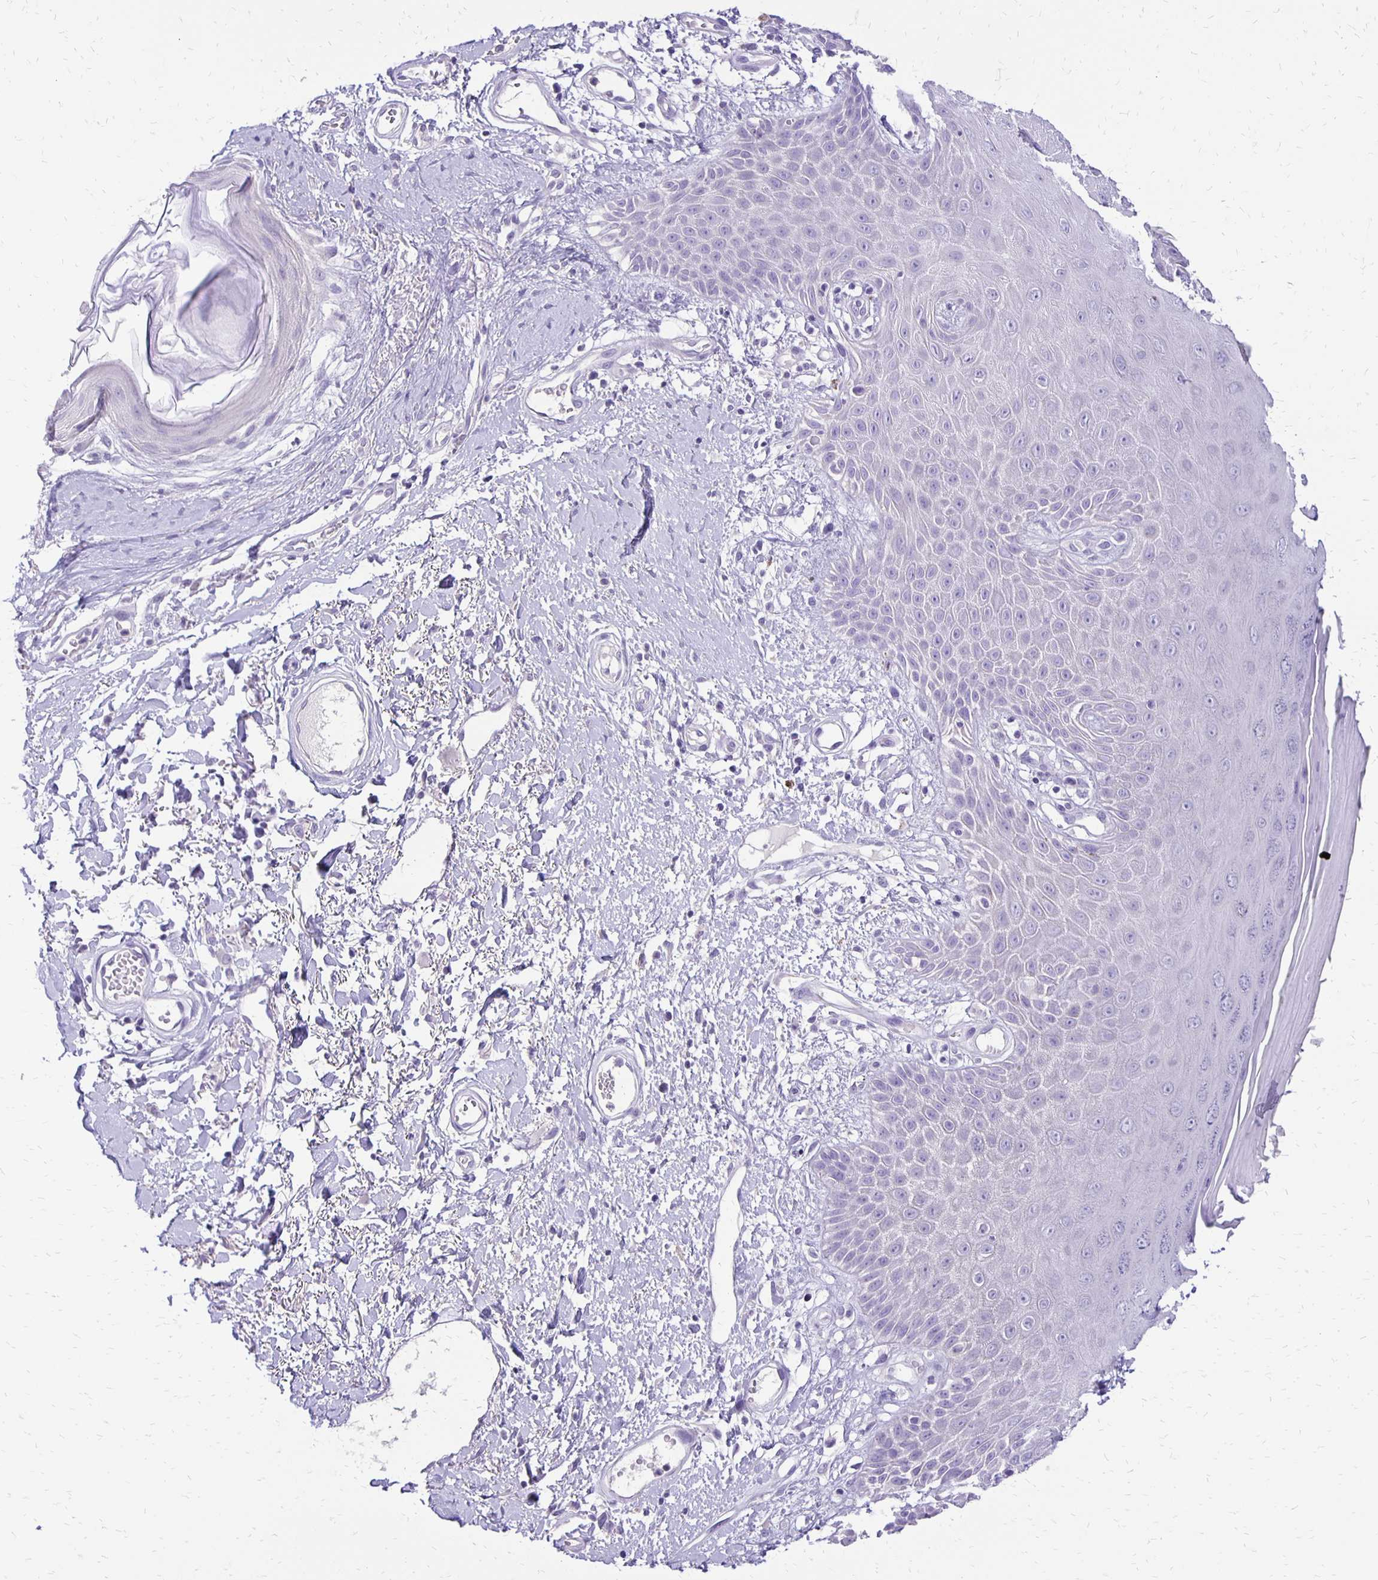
{"staining": {"intensity": "negative", "quantity": "none", "location": "none"}, "tissue": "skin", "cell_type": "Epidermal cells", "image_type": "normal", "snomed": [{"axis": "morphology", "description": "Normal tissue, NOS"}, {"axis": "topography", "description": "Anal"}, {"axis": "topography", "description": "Peripheral nerve tissue"}], "caption": "Immunohistochemistry (IHC) of normal skin shows no staining in epidermal cells.", "gene": "ANKRD45", "patient": {"sex": "male", "age": 78}}